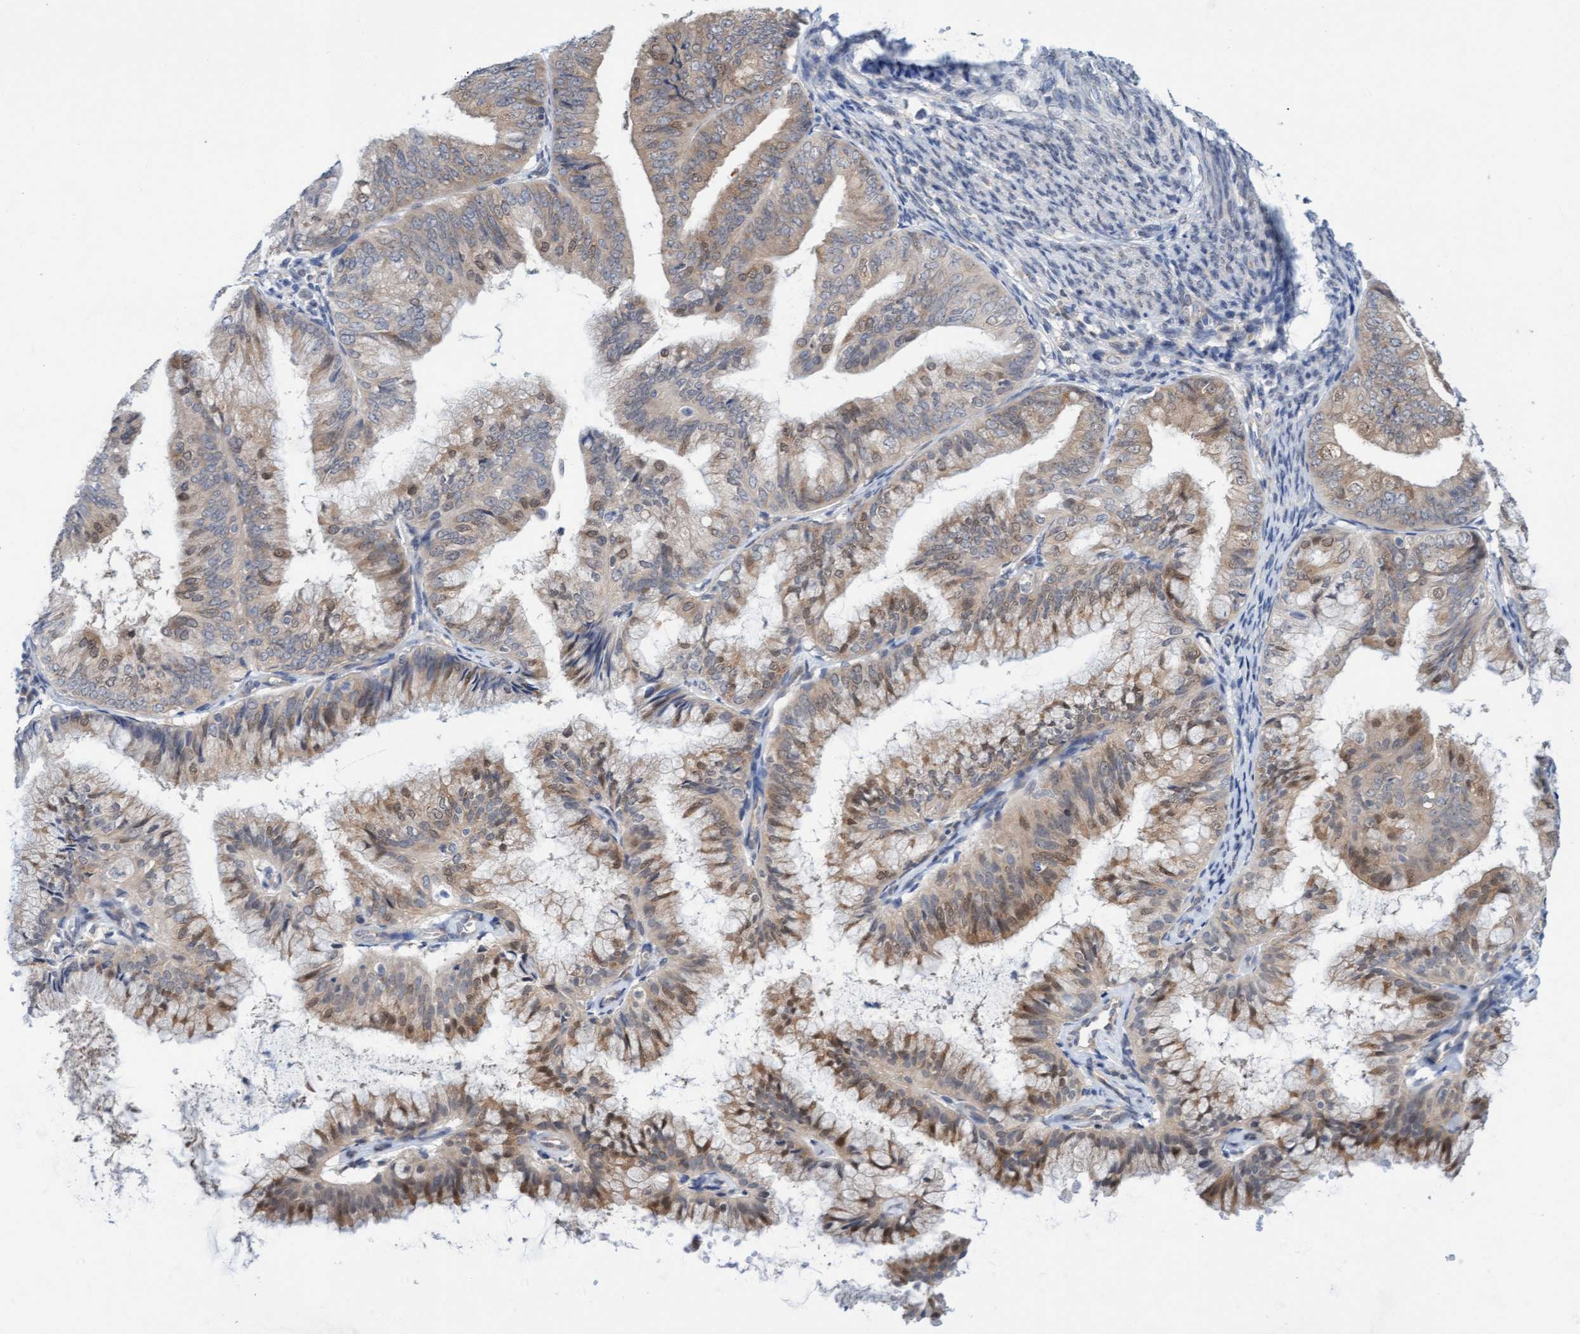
{"staining": {"intensity": "moderate", "quantity": ">75%", "location": "cytoplasmic/membranous"}, "tissue": "endometrial cancer", "cell_type": "Tumor cells", "image_type": "cancer", "snomed": [{"axis": "morphology", "description": "Adenocarcinoma, NOS"}, {"axis": "topography", "description": "Endometrium"}], "caption": "Endometrial adenocarcinoma was stained to show a protein in brown. There is medium levels of moderate cytoplasmic/membranous staining in approximately >75% of tumor cells.", "gene": "AMZ2", "patient": {"sex": "female", "age": 63}}